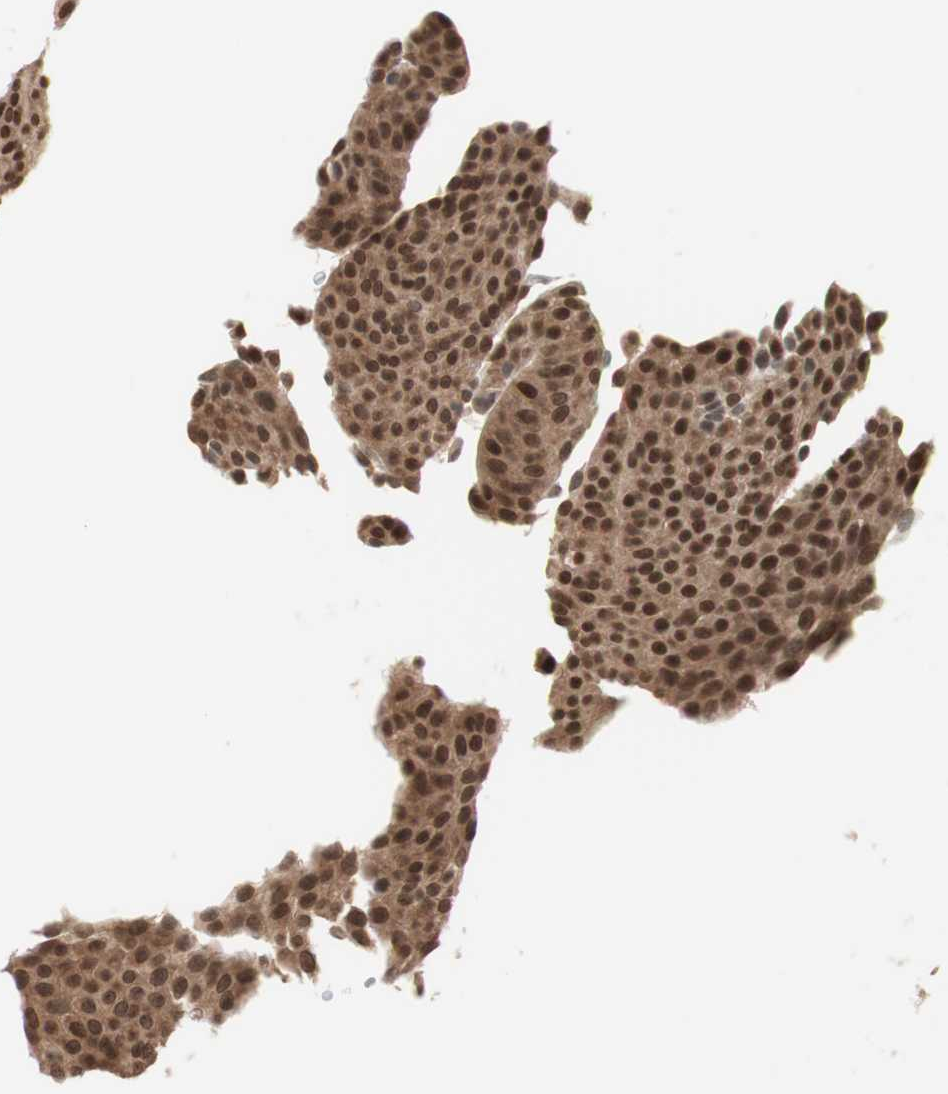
{"staining": {"intensity": "moderate", "quantity": ">75%", "location": "cytoplasmic/membranous,nuclear"}, "tissue": "urothelial cancer", "cell_type": "Tumor cells", "image_type": "cancer", "snomed": [{"axis": "morphology", "description": "Urothelial carcinoma, Low grade"}, {"axis": "topography", "description": "Urinary bladder"}], "caption": "Protein staining exhibits moderate cytoplasmic/membranous and nuclear positivity in approximately >75% of tumor cells in urothelial cancer.", "gene": "UBE2I", "patient": {"sex": "female", "age": 60}}